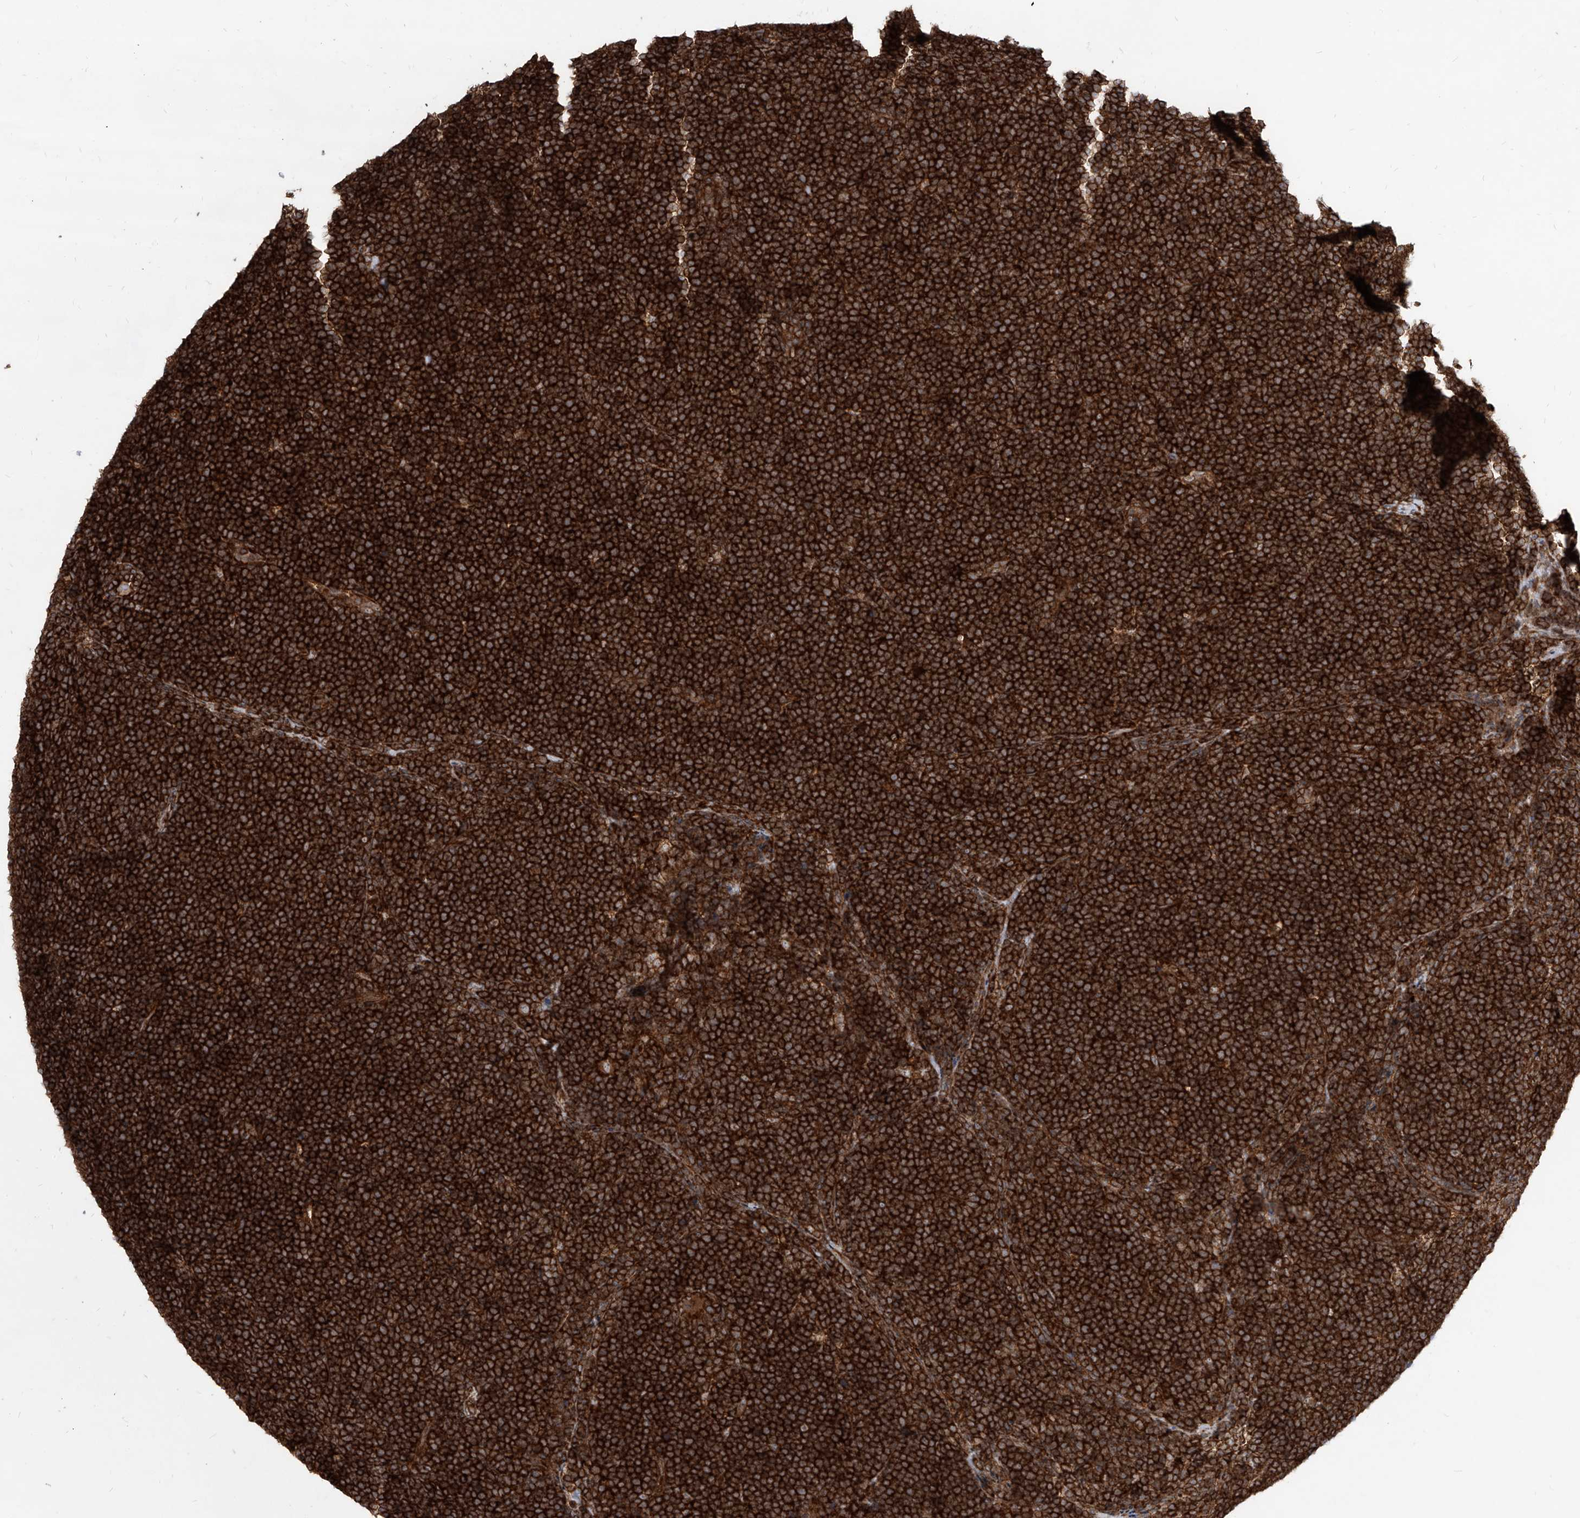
{"staining": {"intensity": "strong", "quantity": ">75%", "location": "cytoplasmic/membranous"}, "tissue": "lymphoma", "cell_type": "Tumor cells", "image_type": "cancer", "snomed": [{"axis": "morphology", "description": "Malignant lymphoma, non-Hodgkin's type, High grade"}, {"axis": "topography", "description": "Lymph node"}], "caption": "A photomicrograph of high-grade malignant lymphoma, non-Hodgkin's type stained for a protein shows strong cytoplasmic/membranous brown staining in tumor cells.", "gene": "MAGED2", "patient": {"sex": "male", "age": 13}}